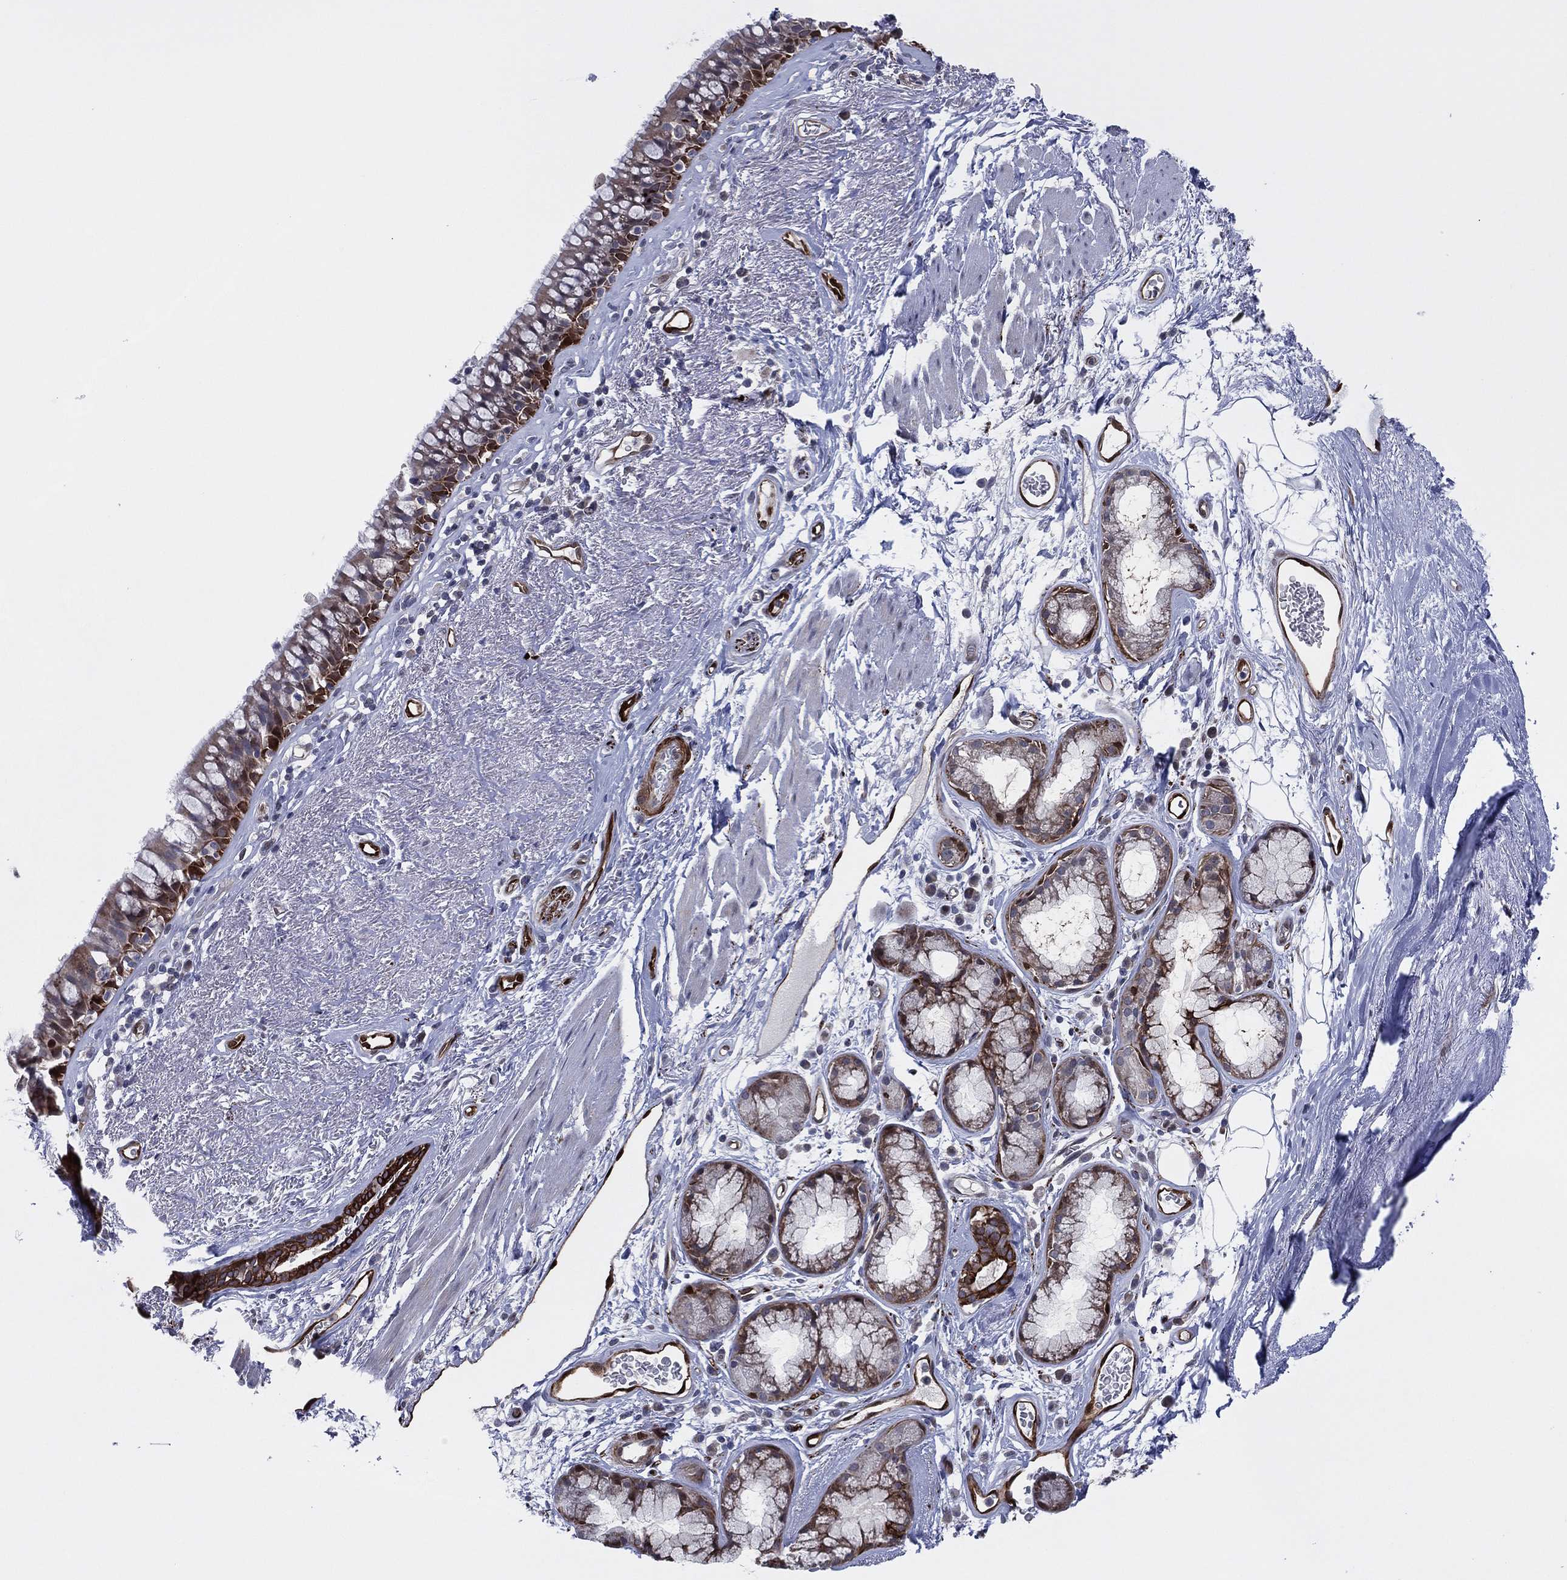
{"staining": {"intensity": "strong", "quantity": "<25%", "location": "cytoplasmic/membranous,nuclear"}, "tissue": "bronchus", "cell_type": "Respiratory epithelial cells", "image_type": "normal", "snomed": [{"axis": "morphology", "description": "Normal tissue, NOS"}, {"axis": "topography", "description": "Bronchus"}], "caption": "This is an image of IHC staining of unremarkable bronchus, which shows strong positivity in the cytoplasmic/membranous,nuclear of respiratory epithelial cells.", "gene": "SNCG", "patient": {"sex": "male", "age": 82}}